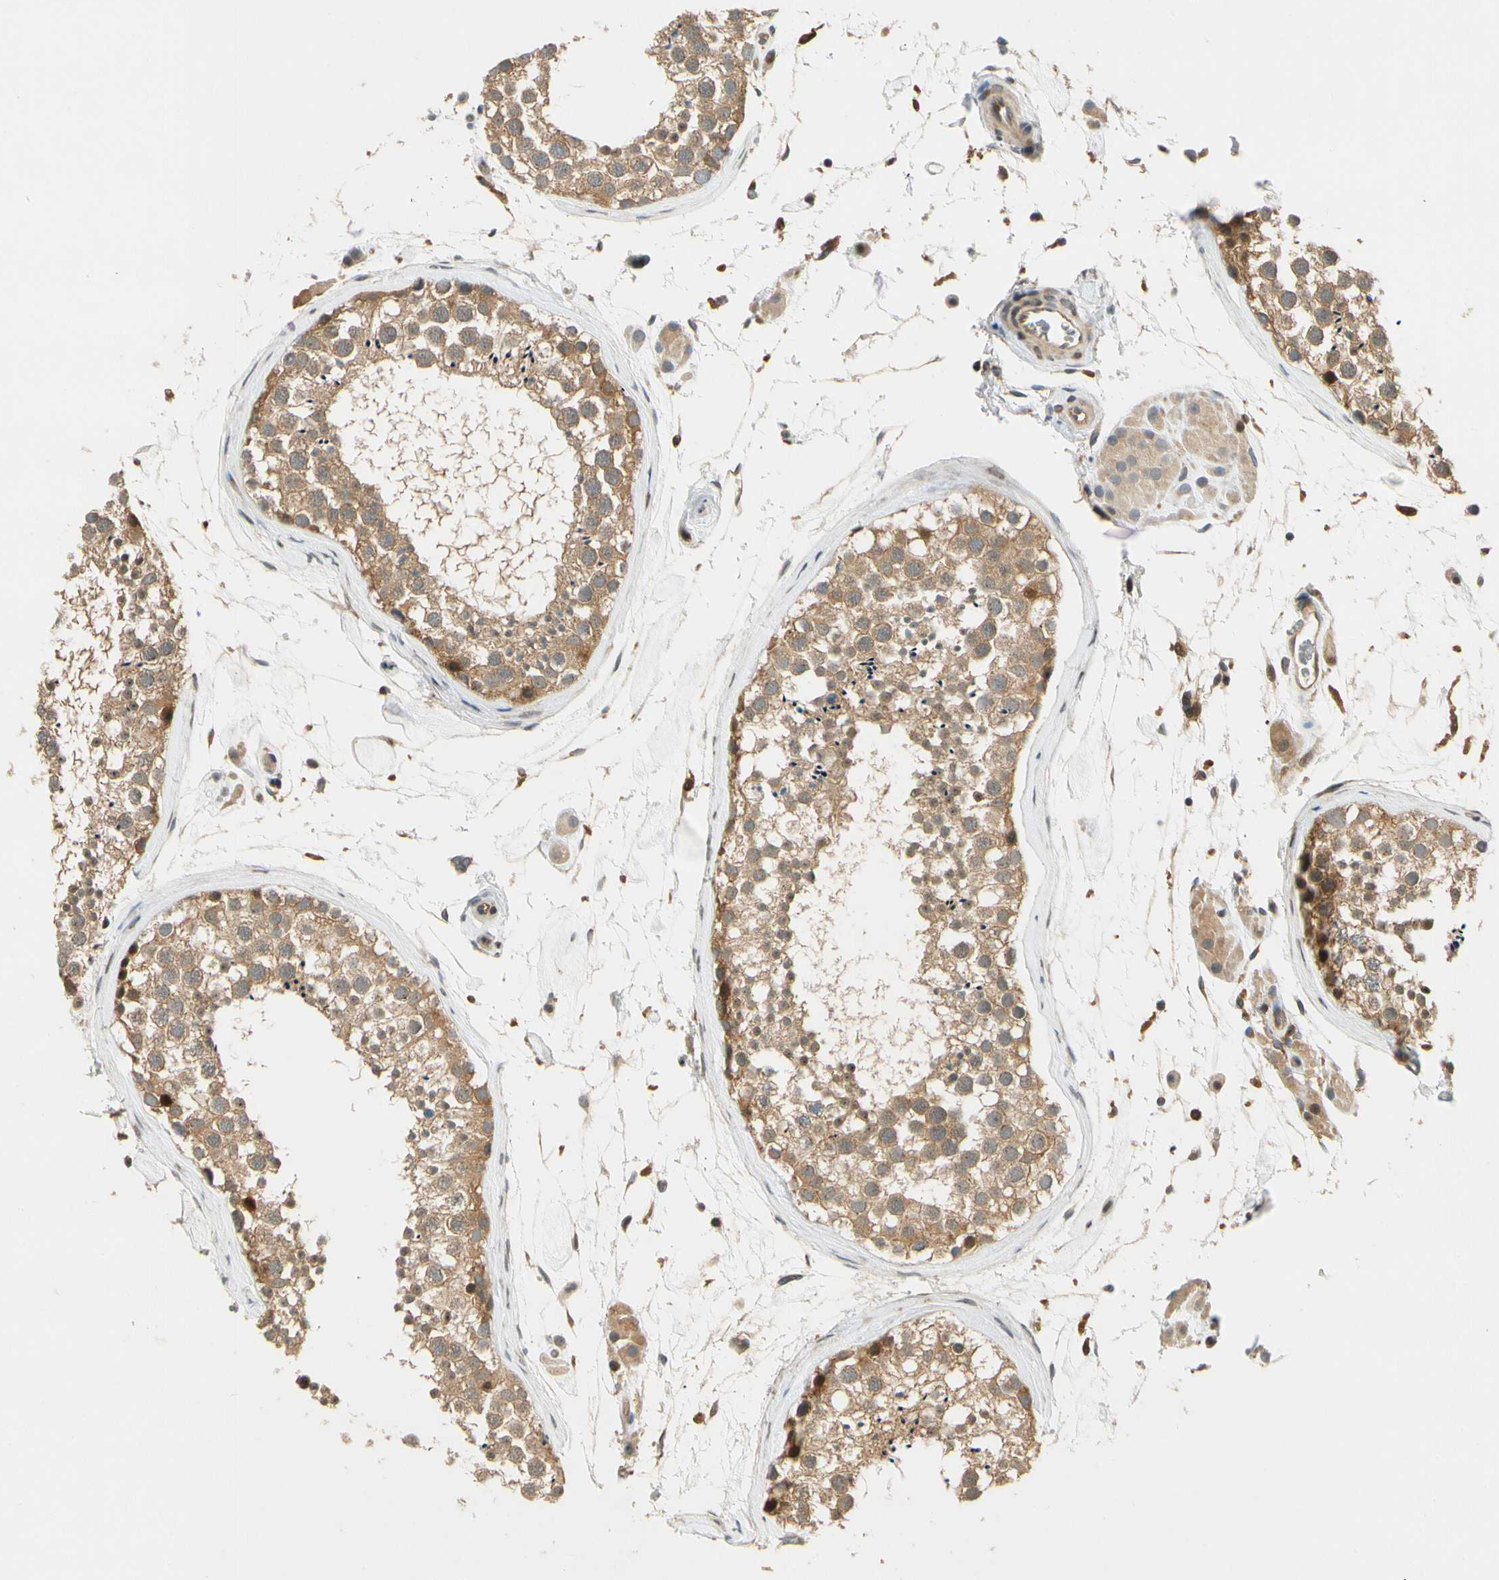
{"staining": {"intensity": "moderate", "quantity": ">75%", "location": "cytoplasmic/membranous"}, "tissue": "testis", "cell_type": "Cells in seminiferous ducts", "image_type": "normal", "snomed": [{"axis": "morphology", "description": "Normal tissue, NOS"}, {"axis": "topography", "description": "Testis"}], "caption": "A brown stain shows moderate cytoplasmic/membranous staining of a protein in cells in seminiferous ducts of unremarkable testis.", "gene": "GATD1", "patient": {"sex": "male", "age": 46}}